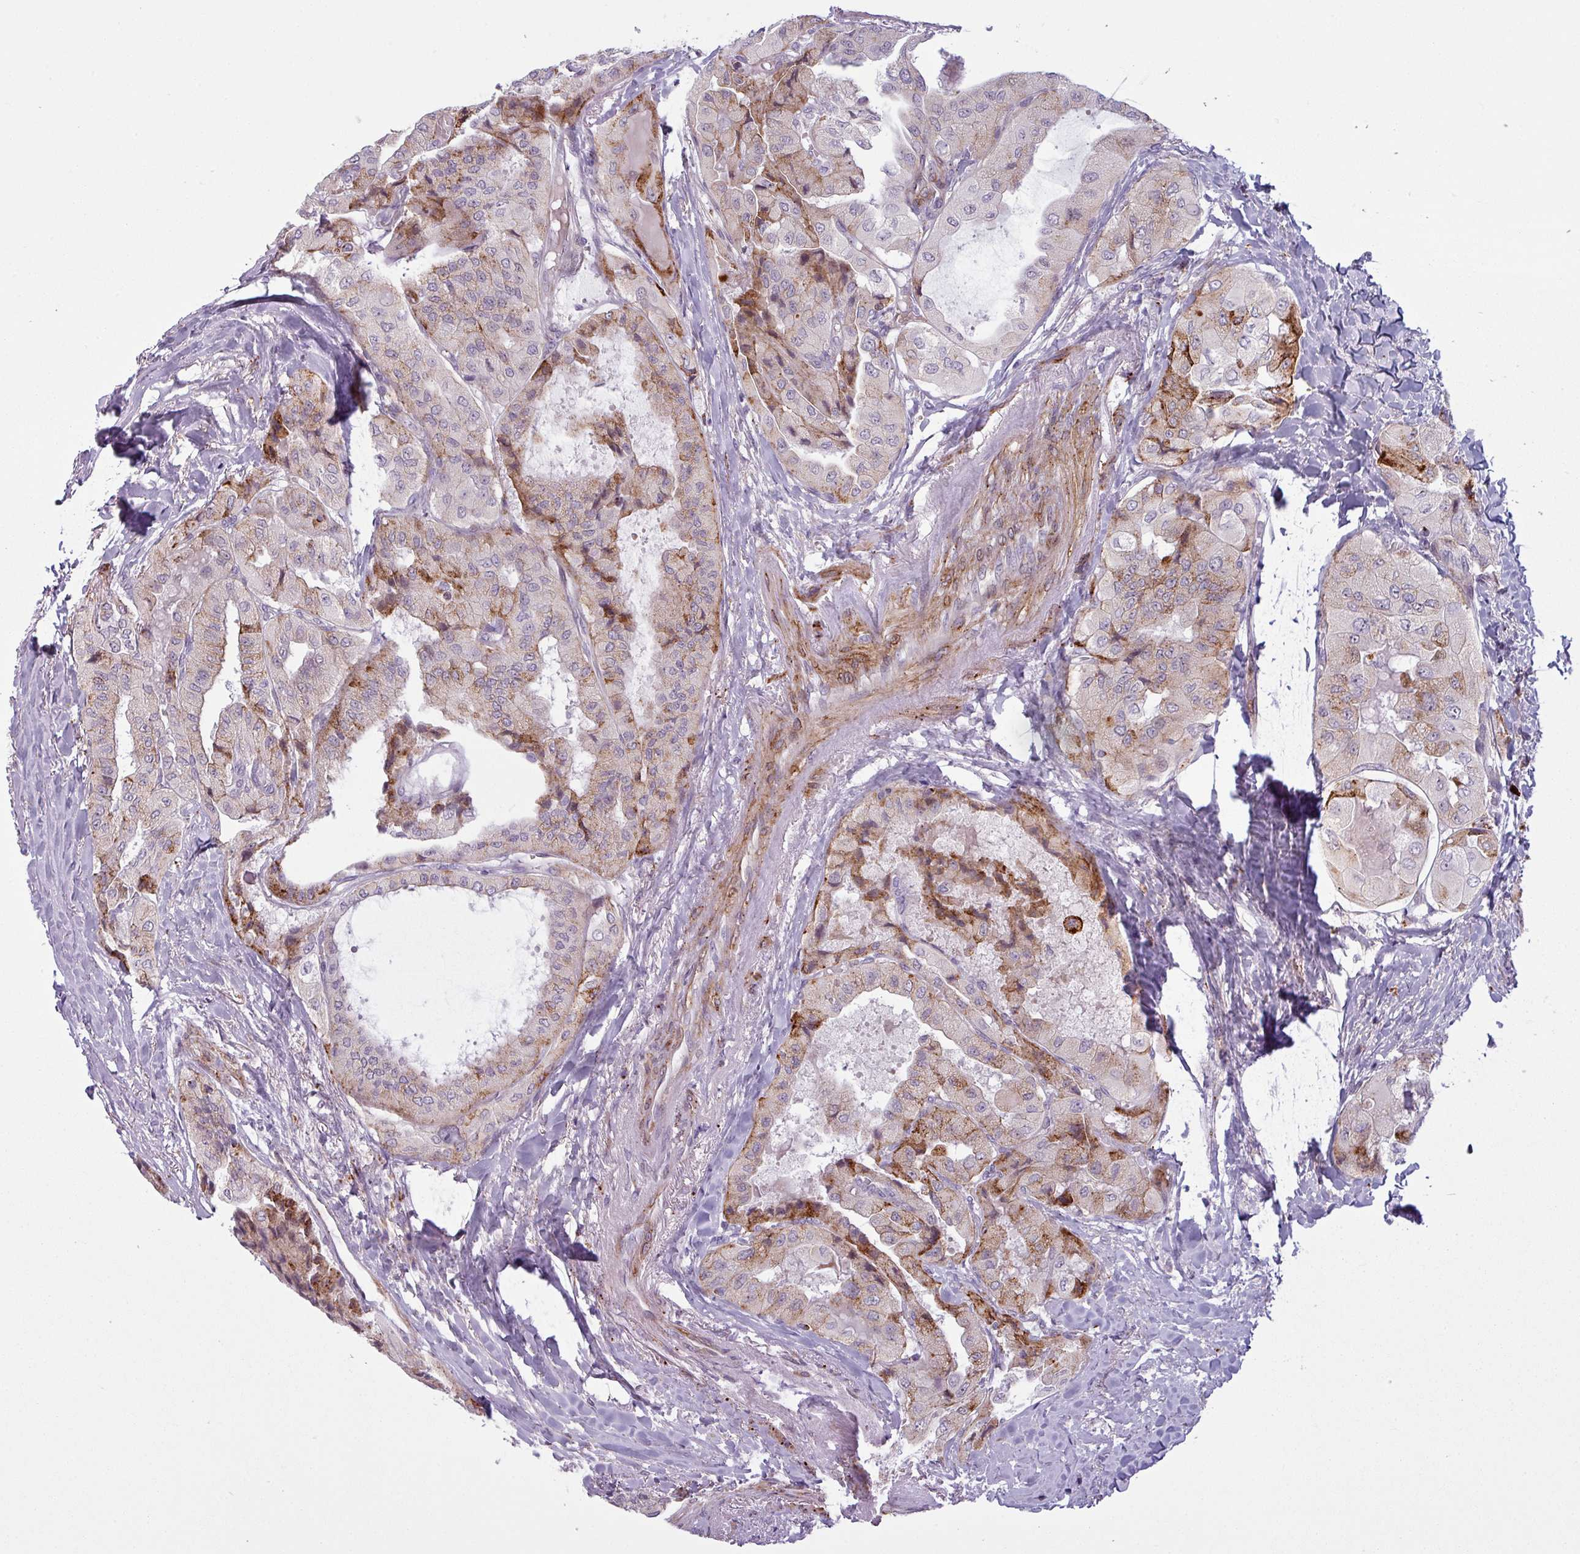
{"staining": {"intensity": "moderate", "quantity": "25%-75%", "location": "cytoplasmic/membranous"}, "tissue": "thyroid cancer", "cell_type": "Tumor cells", "image_type": "cancer", "snomed": [{"axis": "morphology", "description": "Normal tissue, NOS"}, {"axis": "morphology", "description": "Papillary adenocarcinoma, NOS"}, {"axis": "topography", "description": "Thyroid gland"}], "caption": "Protein analysis of thyroid papillary adenocarcinoma tissue demonstrates moderate cytoplasmic/membranous expression in about 25%-75% of tumor cells.", "gene": "MAP7D2", "patient": {"sex": "female", "age": 59}}